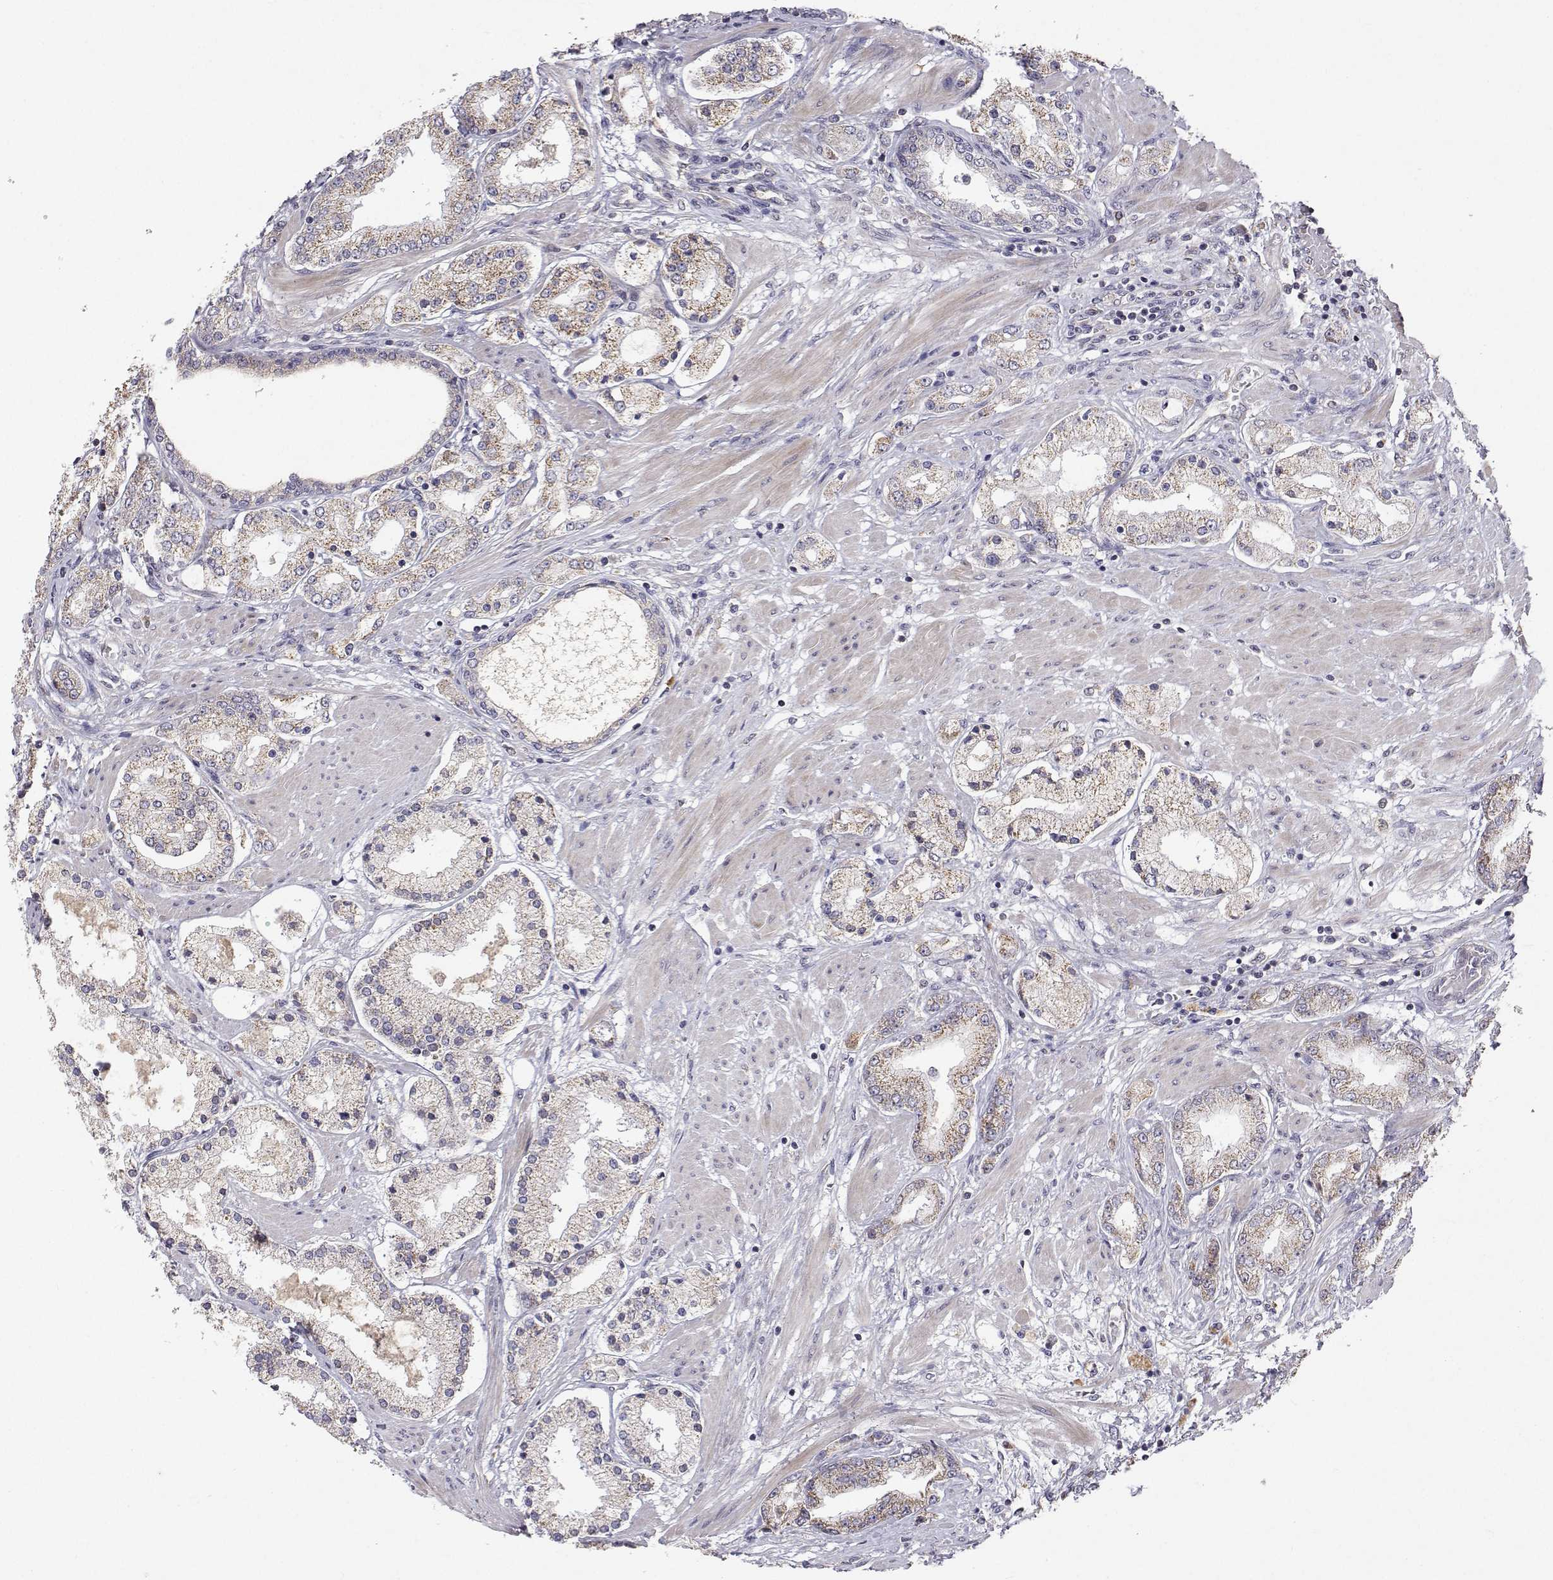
{"staining": {"intensity": "weak", "quantity": ">75%", "location": "cytoplasmic/membranous"}, "tissue": "prostate cancer", "cell_type": "Tumor cells", "image_type": "cancer", "snomed": [{"axis": "morphology", "description": "Adenocarcinoma, High grade"}, {"axis": "topography", "description": "Prostate"}], "caption": "Protein analysis of high-grade adenocarcinoma (prostate) tissue demonstrates weak cytoplasmic/membranous expression in about >75% of tumor cells.", "gene": "MRPL3", "patient": {"sex": "male", "age": 67}}